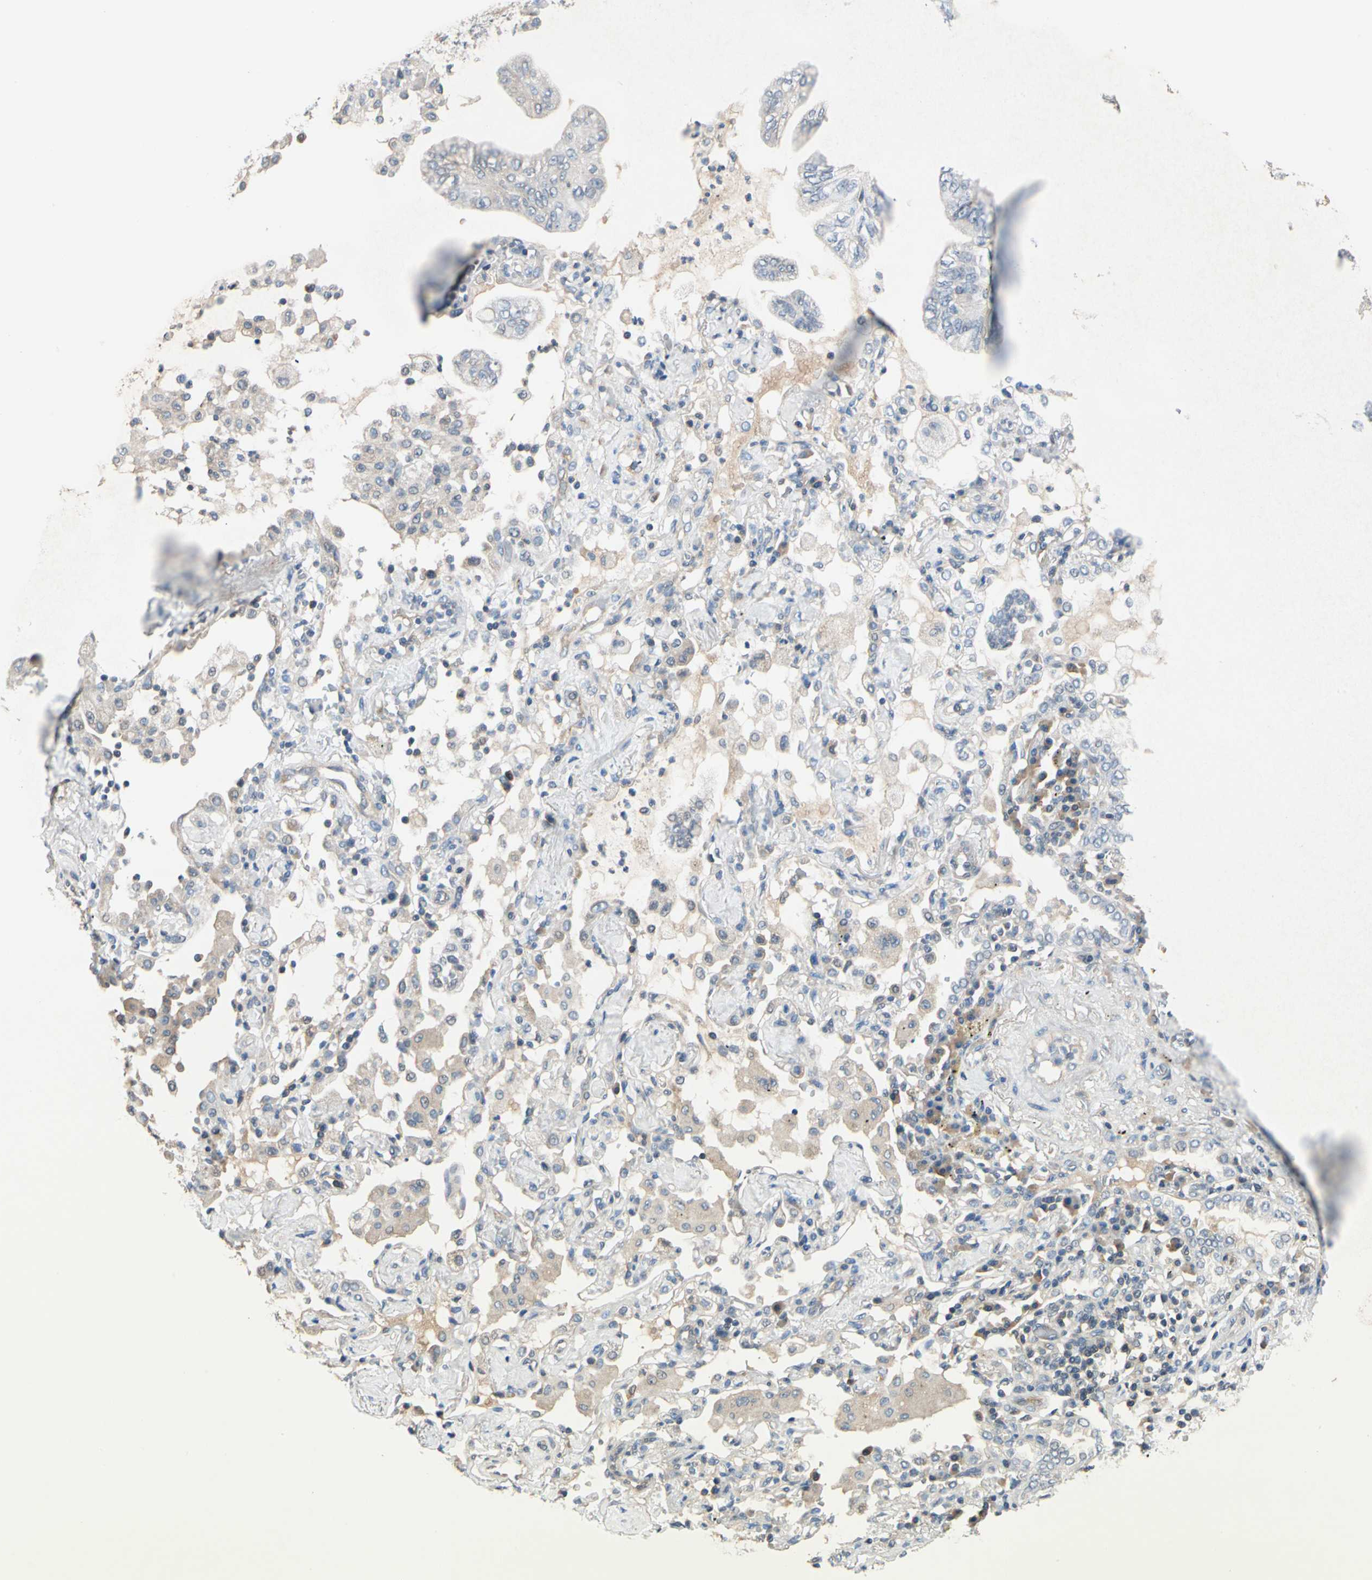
{"staining": {"intensity": "negative", "quantity": "none", "location": "none"}, "tissue": "lung cancer", "cell_type": "Tumor cells", "image_type": "cancer", "snomed": [{"axis": "morphology", "description": "Normal tissue, NOS"}, {"axis": "morphology", "description": "Adenocarcinoma, NOS"}, {"axis": "topography", "description": "Bronchus"}, {"axis": "topography", "description": "Lung"}], "caption": "IHC image of human lung adenocarcinoma stained for a protein (brown), which displays no staining in tumor cells.", "gene": "GPR153", "patient": {"sex": "female", "age": 70}}